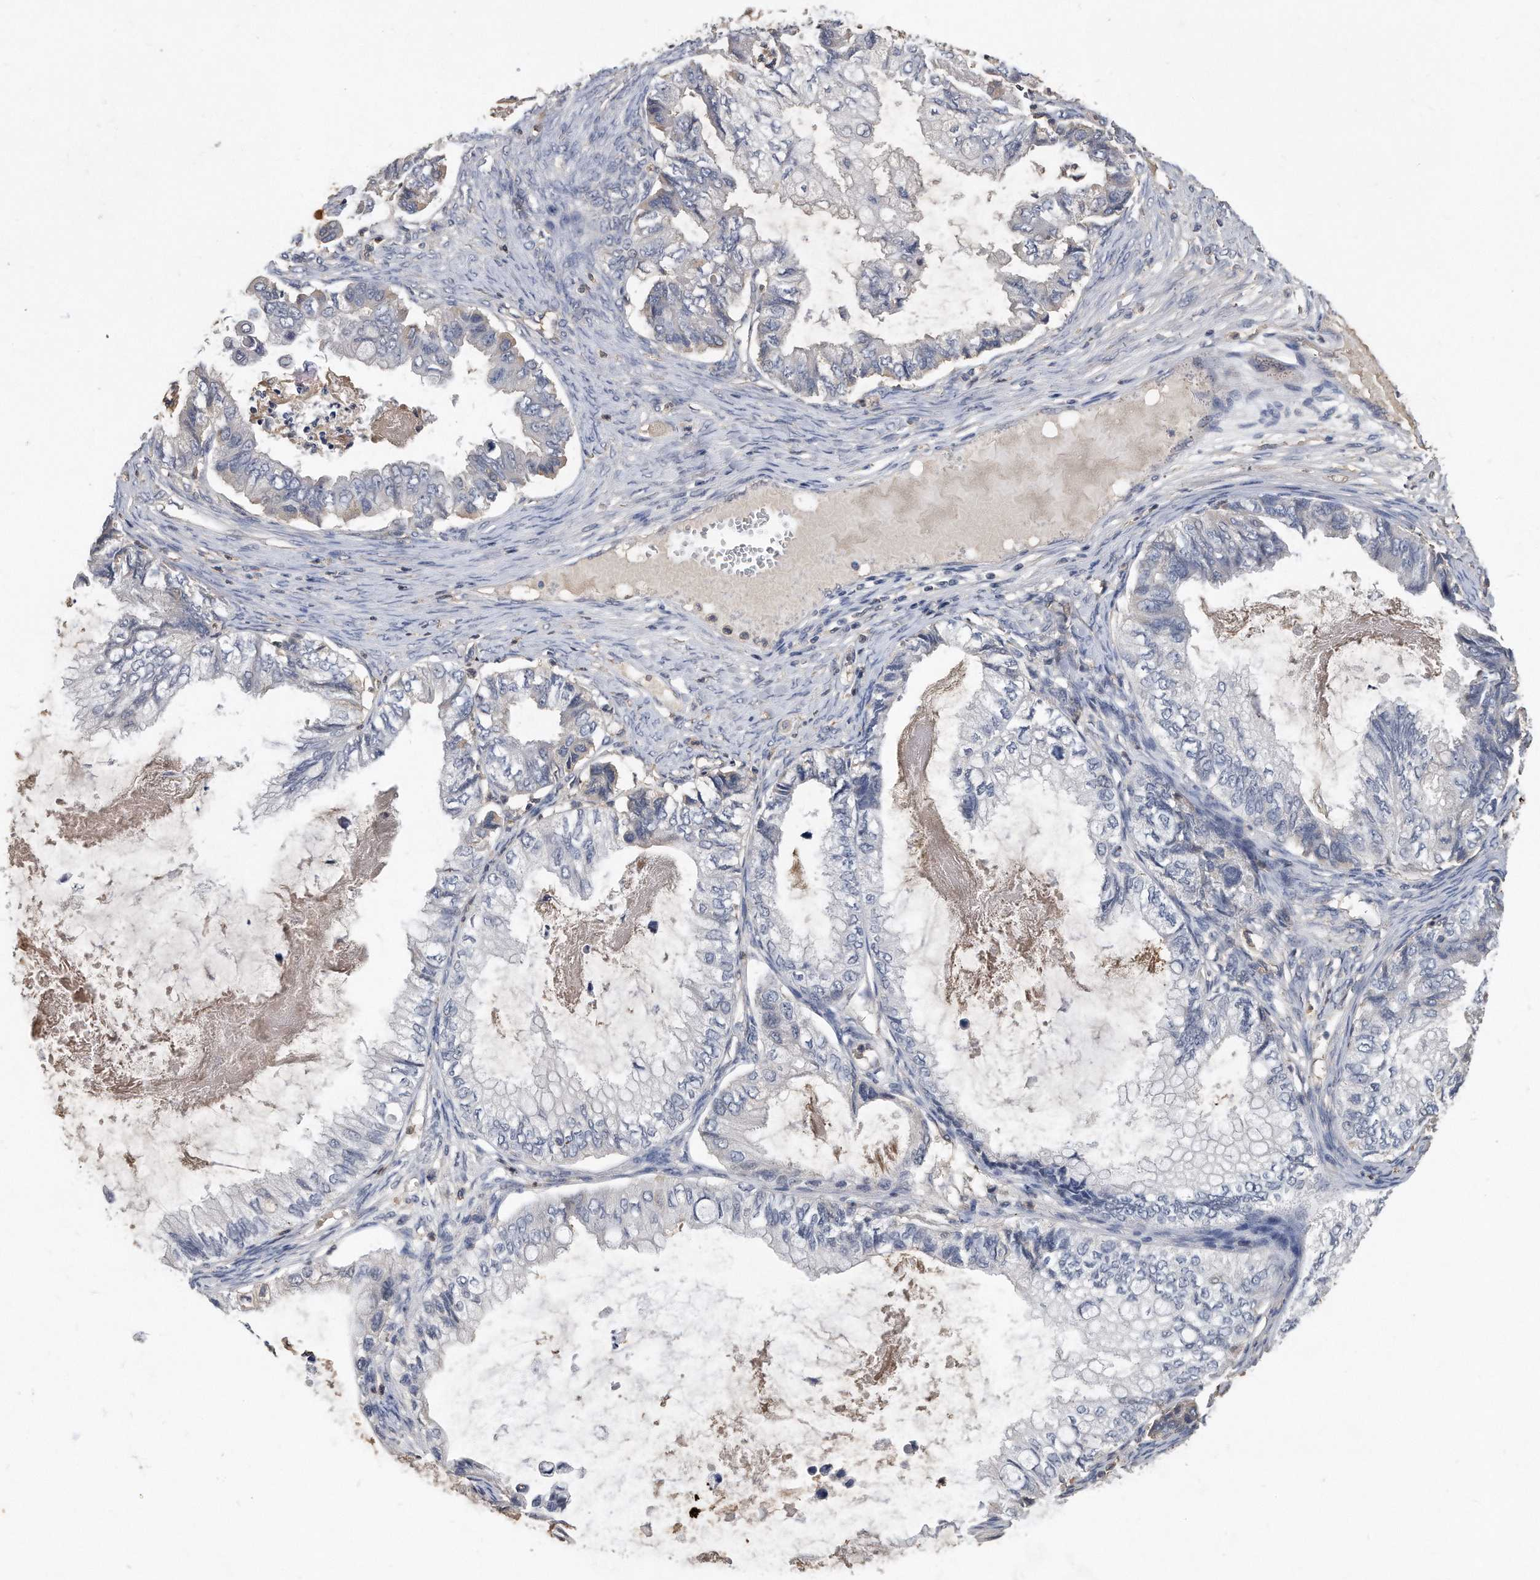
{"staining": {"intensity": "negative", "quantity": "none", "location": "none"}, "tissue": "ovarian cancer", "cell_type": "Tumor cells", "image_type": "cancer", "snomed": [{"axis": "morphology", "description": "Cystadenocarcinoma, mucinous, NOS"}, {"axis": "topography", "description": "Ovary"}], "caption": "Protein analysis of ovarian cancer shows no significant expression in tumor cells.", "gene": "HOMER3", "patient": {"sex": "female", "age": 80}}